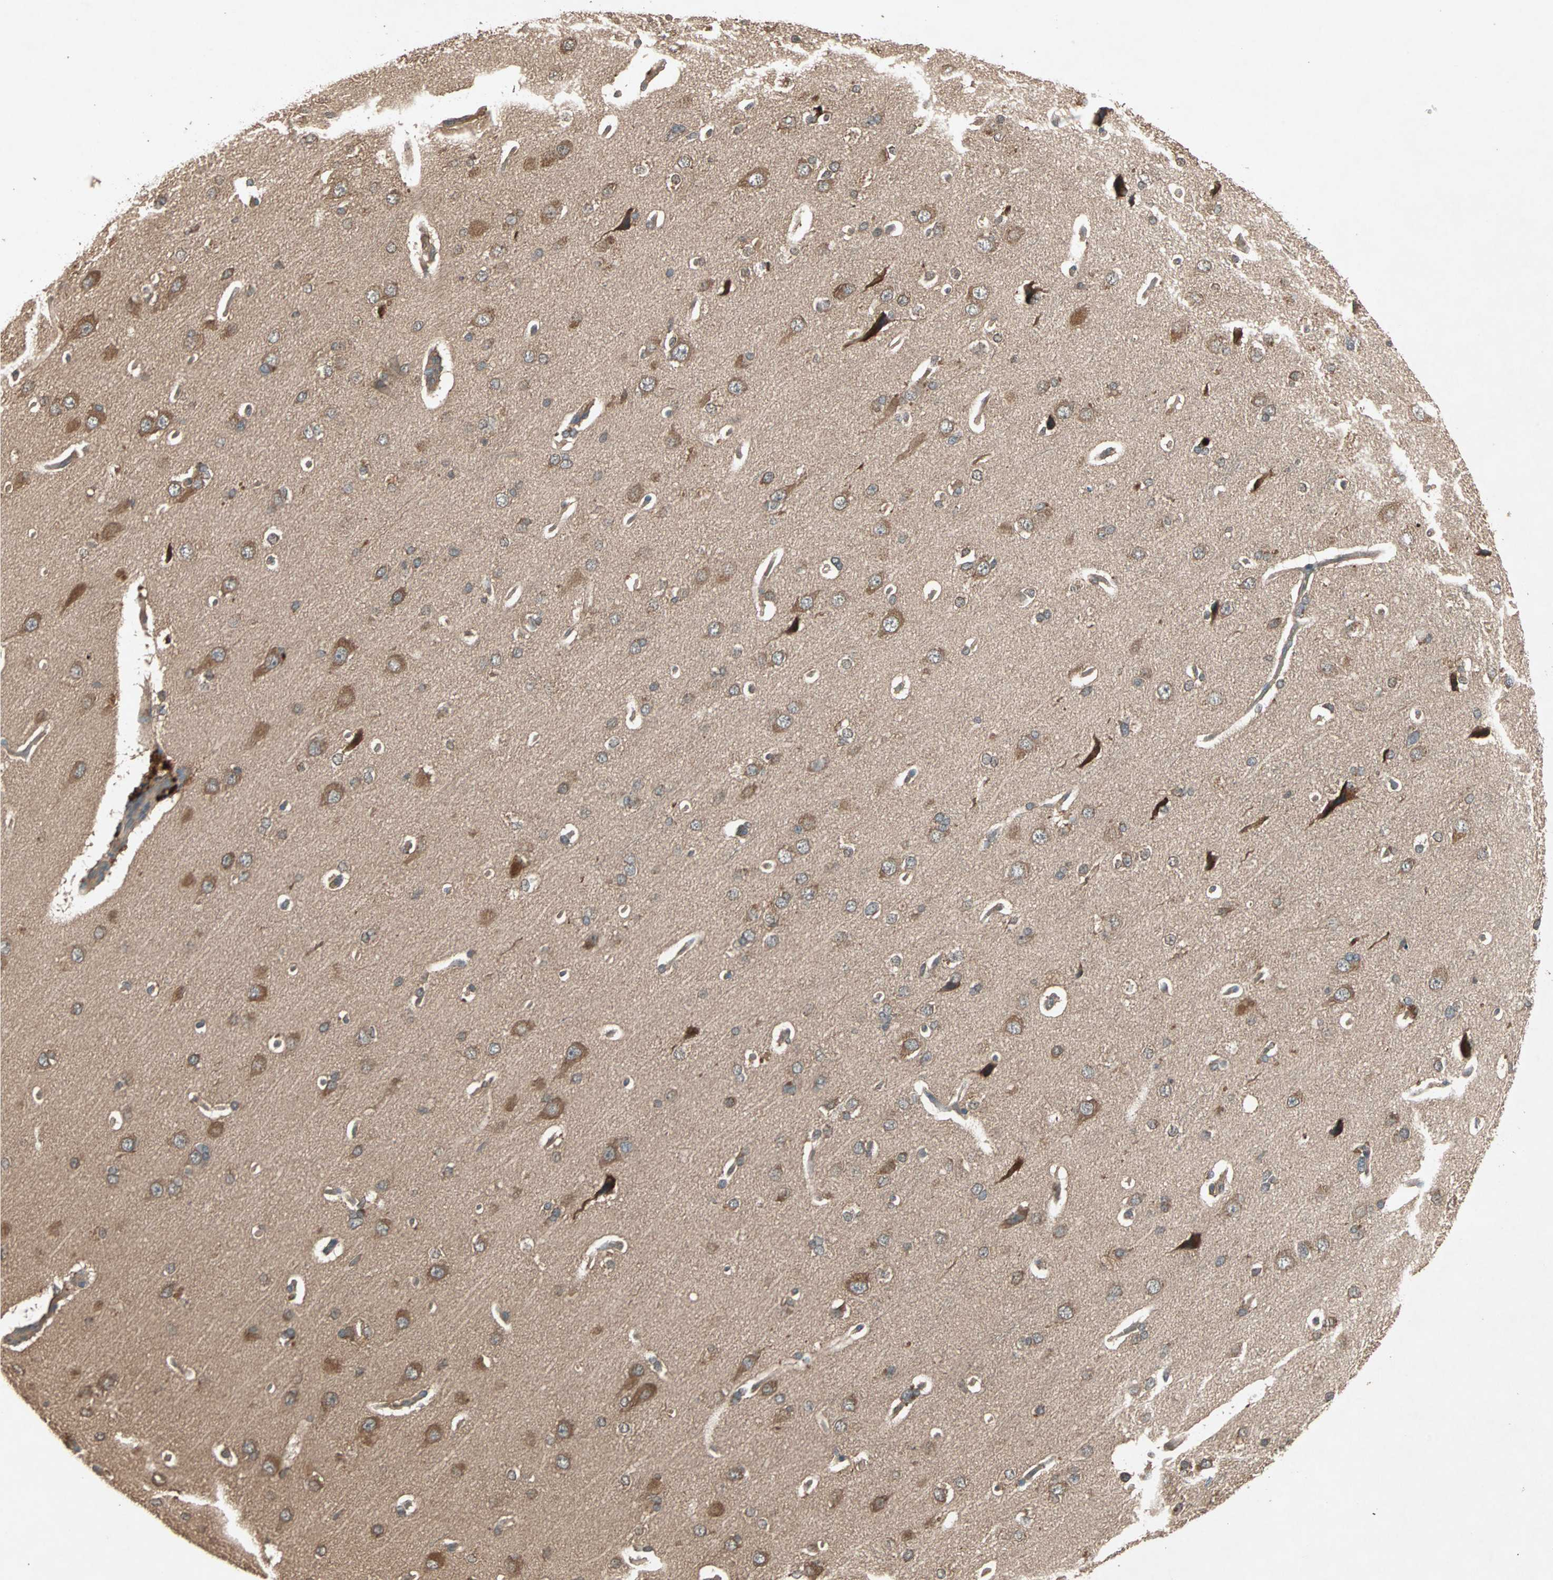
{"staining": {"intensity": "weak", "quantity": ">75%", "location": "cytoplasmic/membranous"}, "tissue": "cerebral cortex", "cell_type": "Endothelial cells", "image_type": "normal", "snomed": [{"axis": "morphology", "description": "Normal tissue, NOS"}, {"axis": "topography", "description": "Cerebral cortex"}], "caption": "A high-resolution photomicrograph shows IHC staining of normal cerebral cortex, which demonstrates weak cytoplasmic/membranous staining in approximately >75% of endothelial cells.", "gene": "UBAC1", "patient": {"sex": "male", "age": 62}}